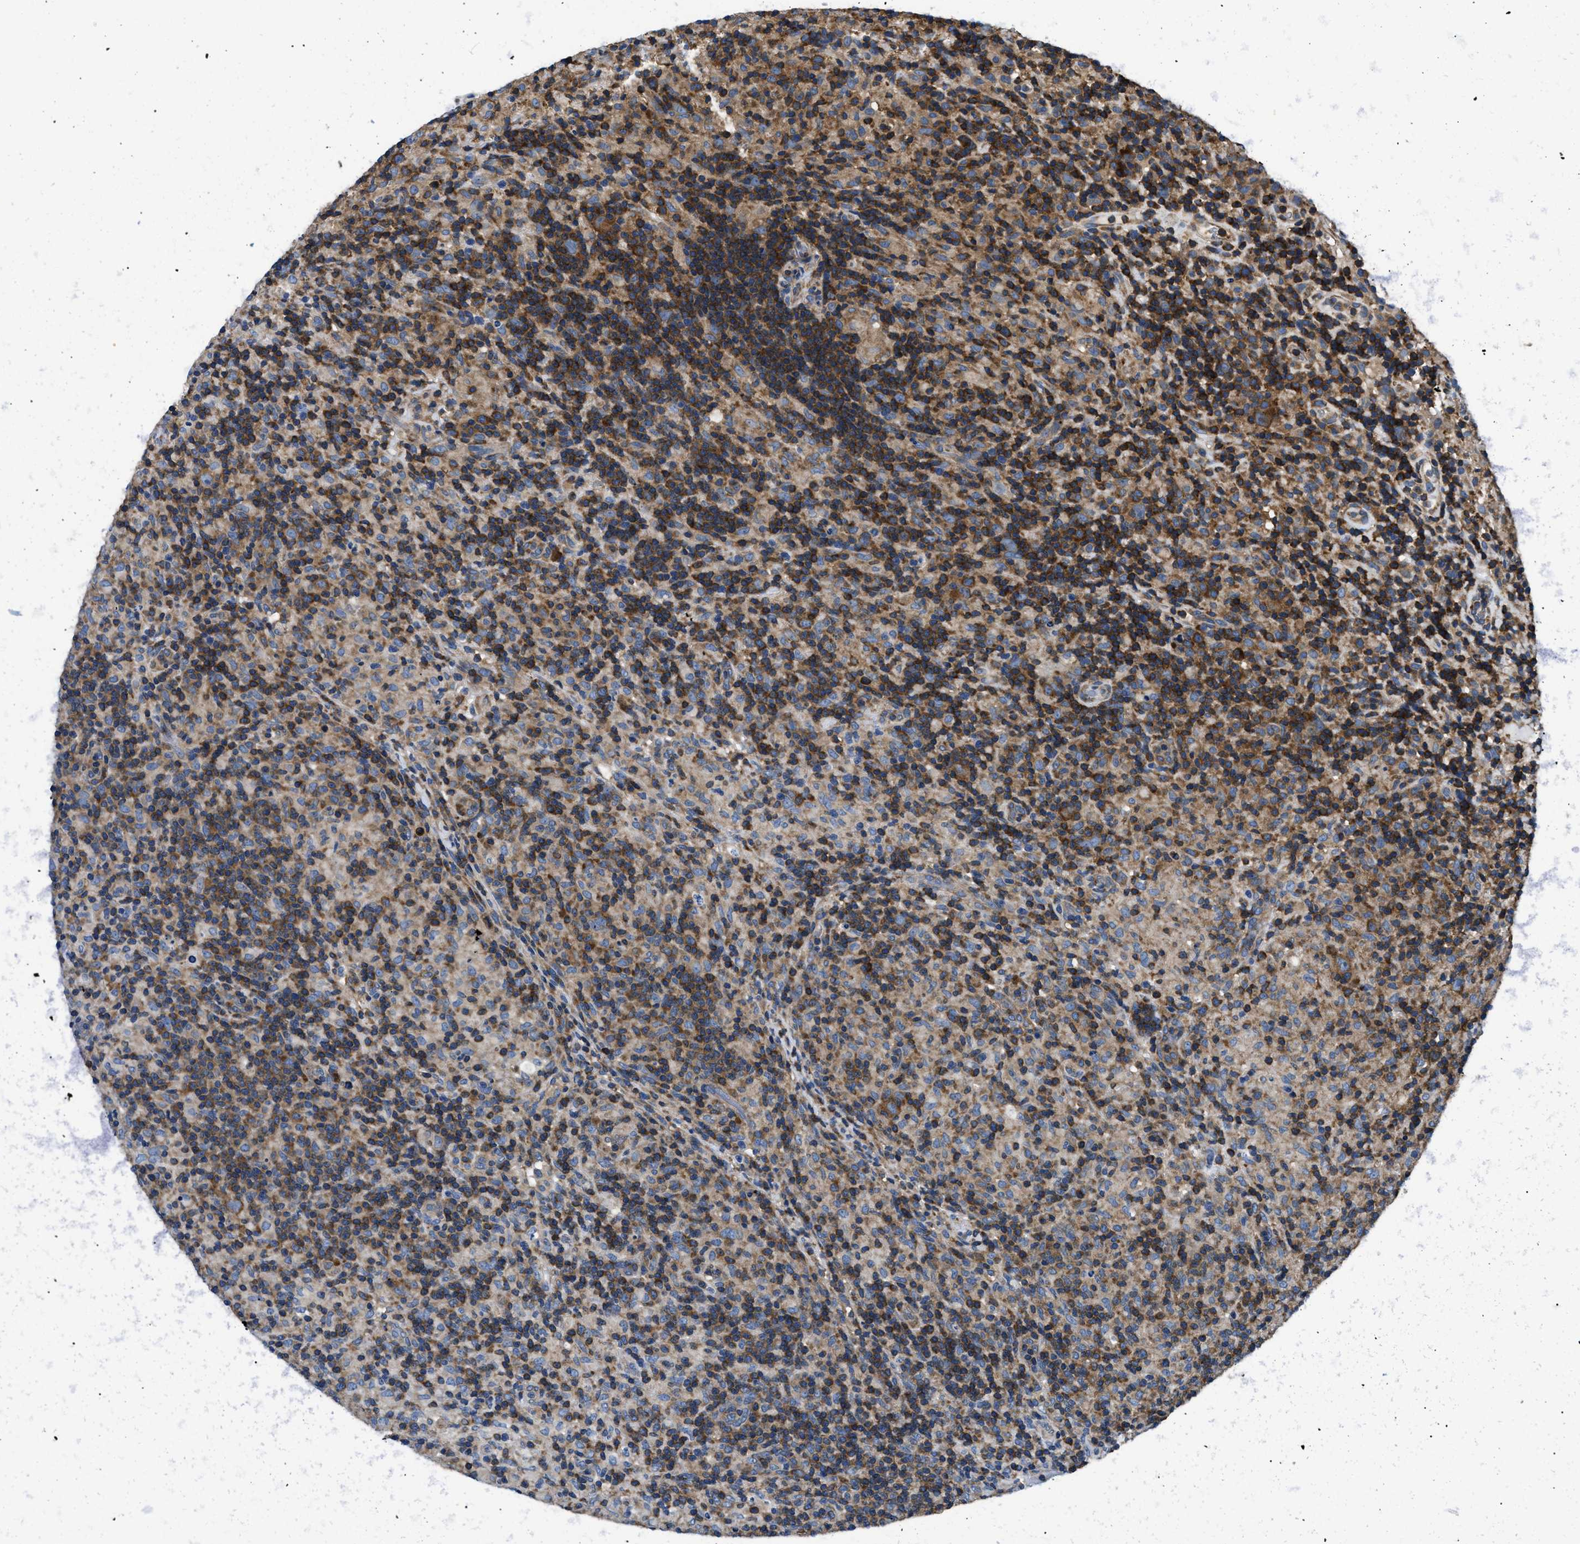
{"staining": {"intensity": "moderate", "quantity": "25%-75%", "location": "cytoplasmic/membranous"}, "tissue": "lymphoma", "cell_type": "Tumor cells", "image_type": "cancer", "snomed": [{"axis": "morphology", "description": "Hodgkin's disease, NOS"}, {"axis": "topography", "description": "Lymph node"}], "caption": "Hodgkin's disease was stained to show a protein in brown. There is medium levels of moderate cytoplasmic/membranous positivity in about 25%-75% of tumor cells. The staining was performed using DAB, with brown indicating positive protein expression. Nuclei are stained blue with hematoxylin.", "gene": "ABCF1", "patient": {"sex": "male", "age": 70}}